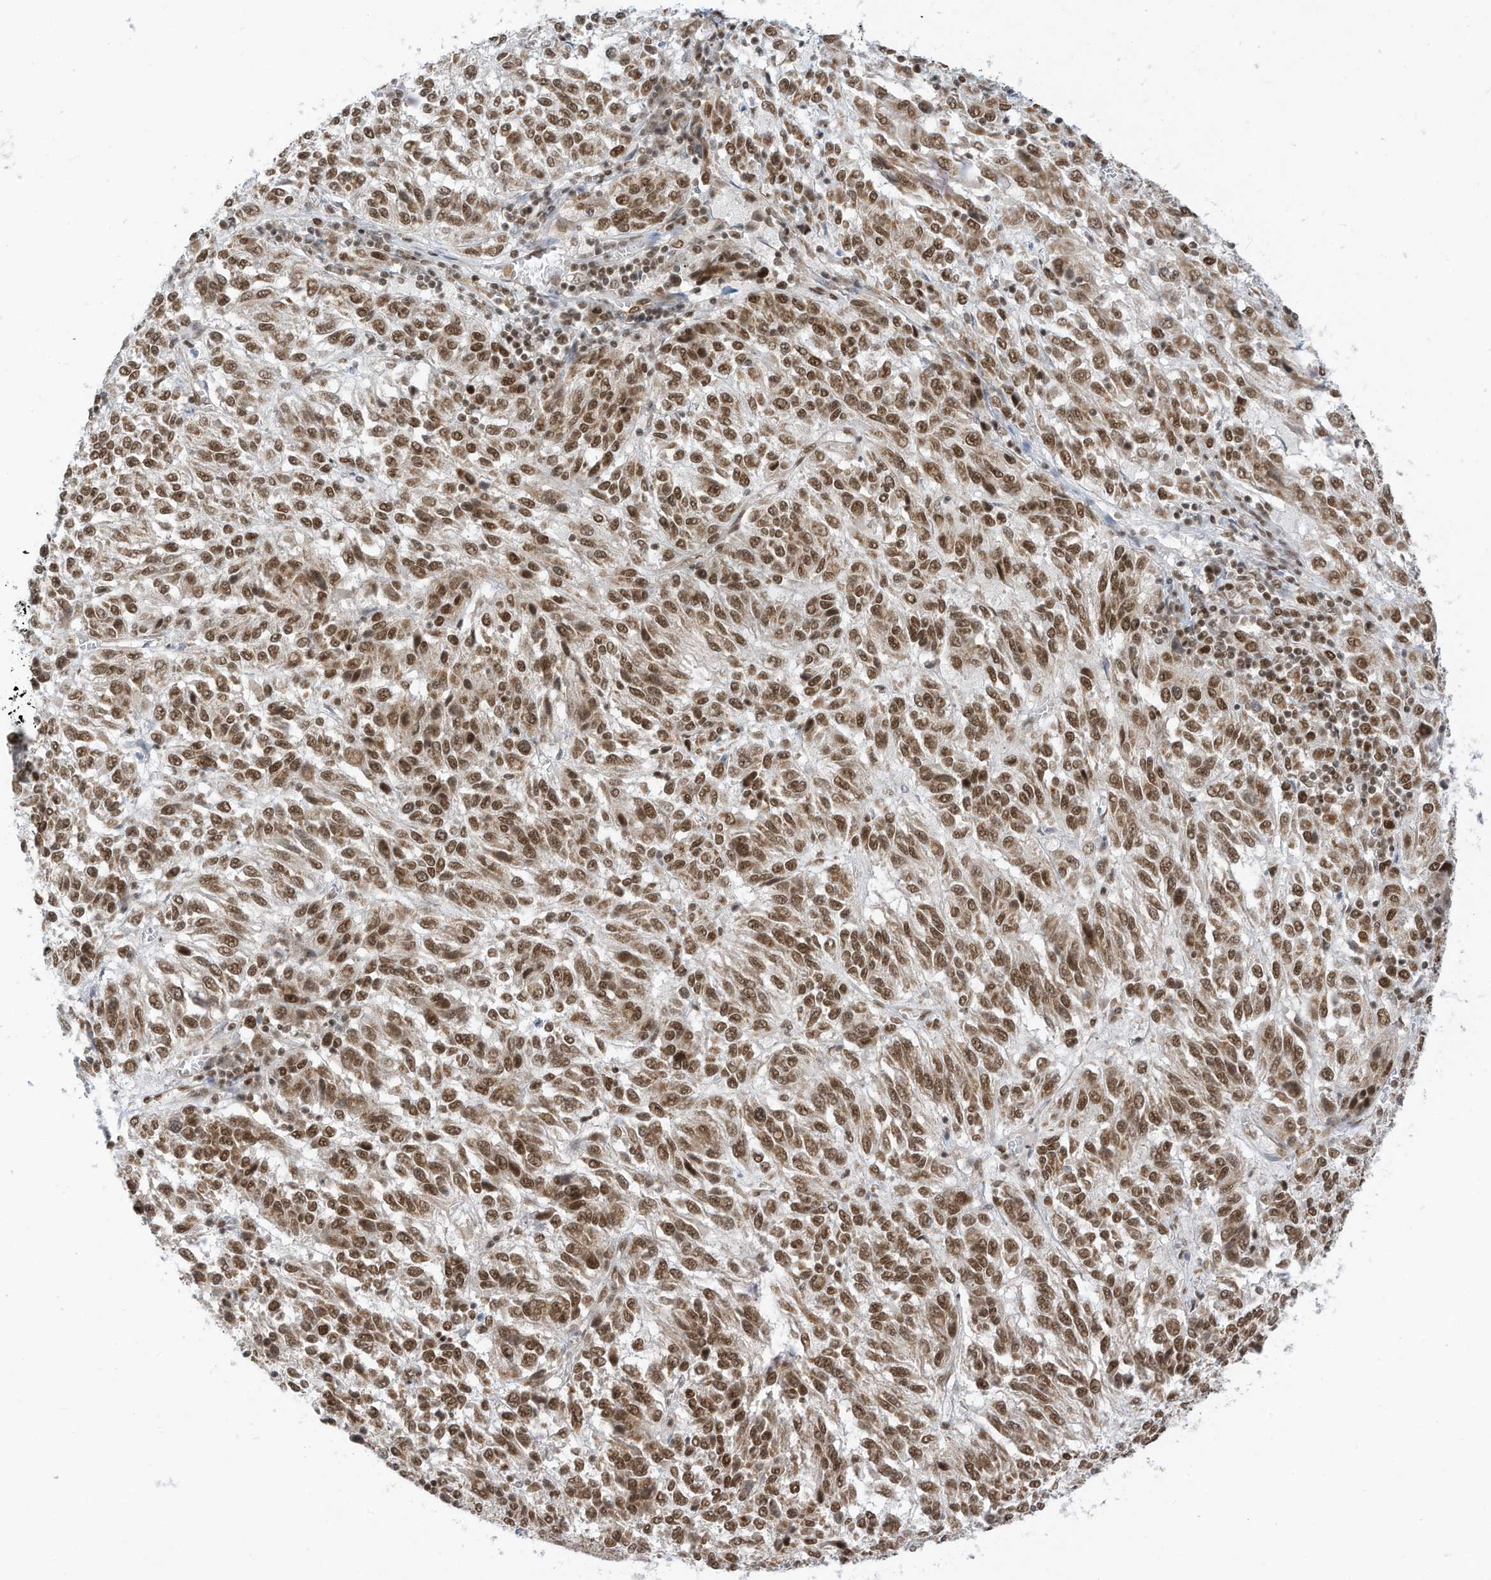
{"staining": {"intensity": "moderate", "quantity": ">75%", "location": "cytoplasmic/membranous,nuclear"}, "tissue": "melanoma", "cell_type": "Tumor cells", "image_type": "cancer", "snomed": [{"axis": "morphology", "description": "Malignant melanoma, Metastatic site"}, {"axis": "topography", "description": "Lung"}], "caption": "Human malignant melanoma (metastatic site) stained with a brown dye shows moderate cytoplasmic/membranous and nuclear positive expression in approximately >75% of tumor cells.", "gene": "AURKAIP1", "patient": {"sex": "male", "age": 64}}